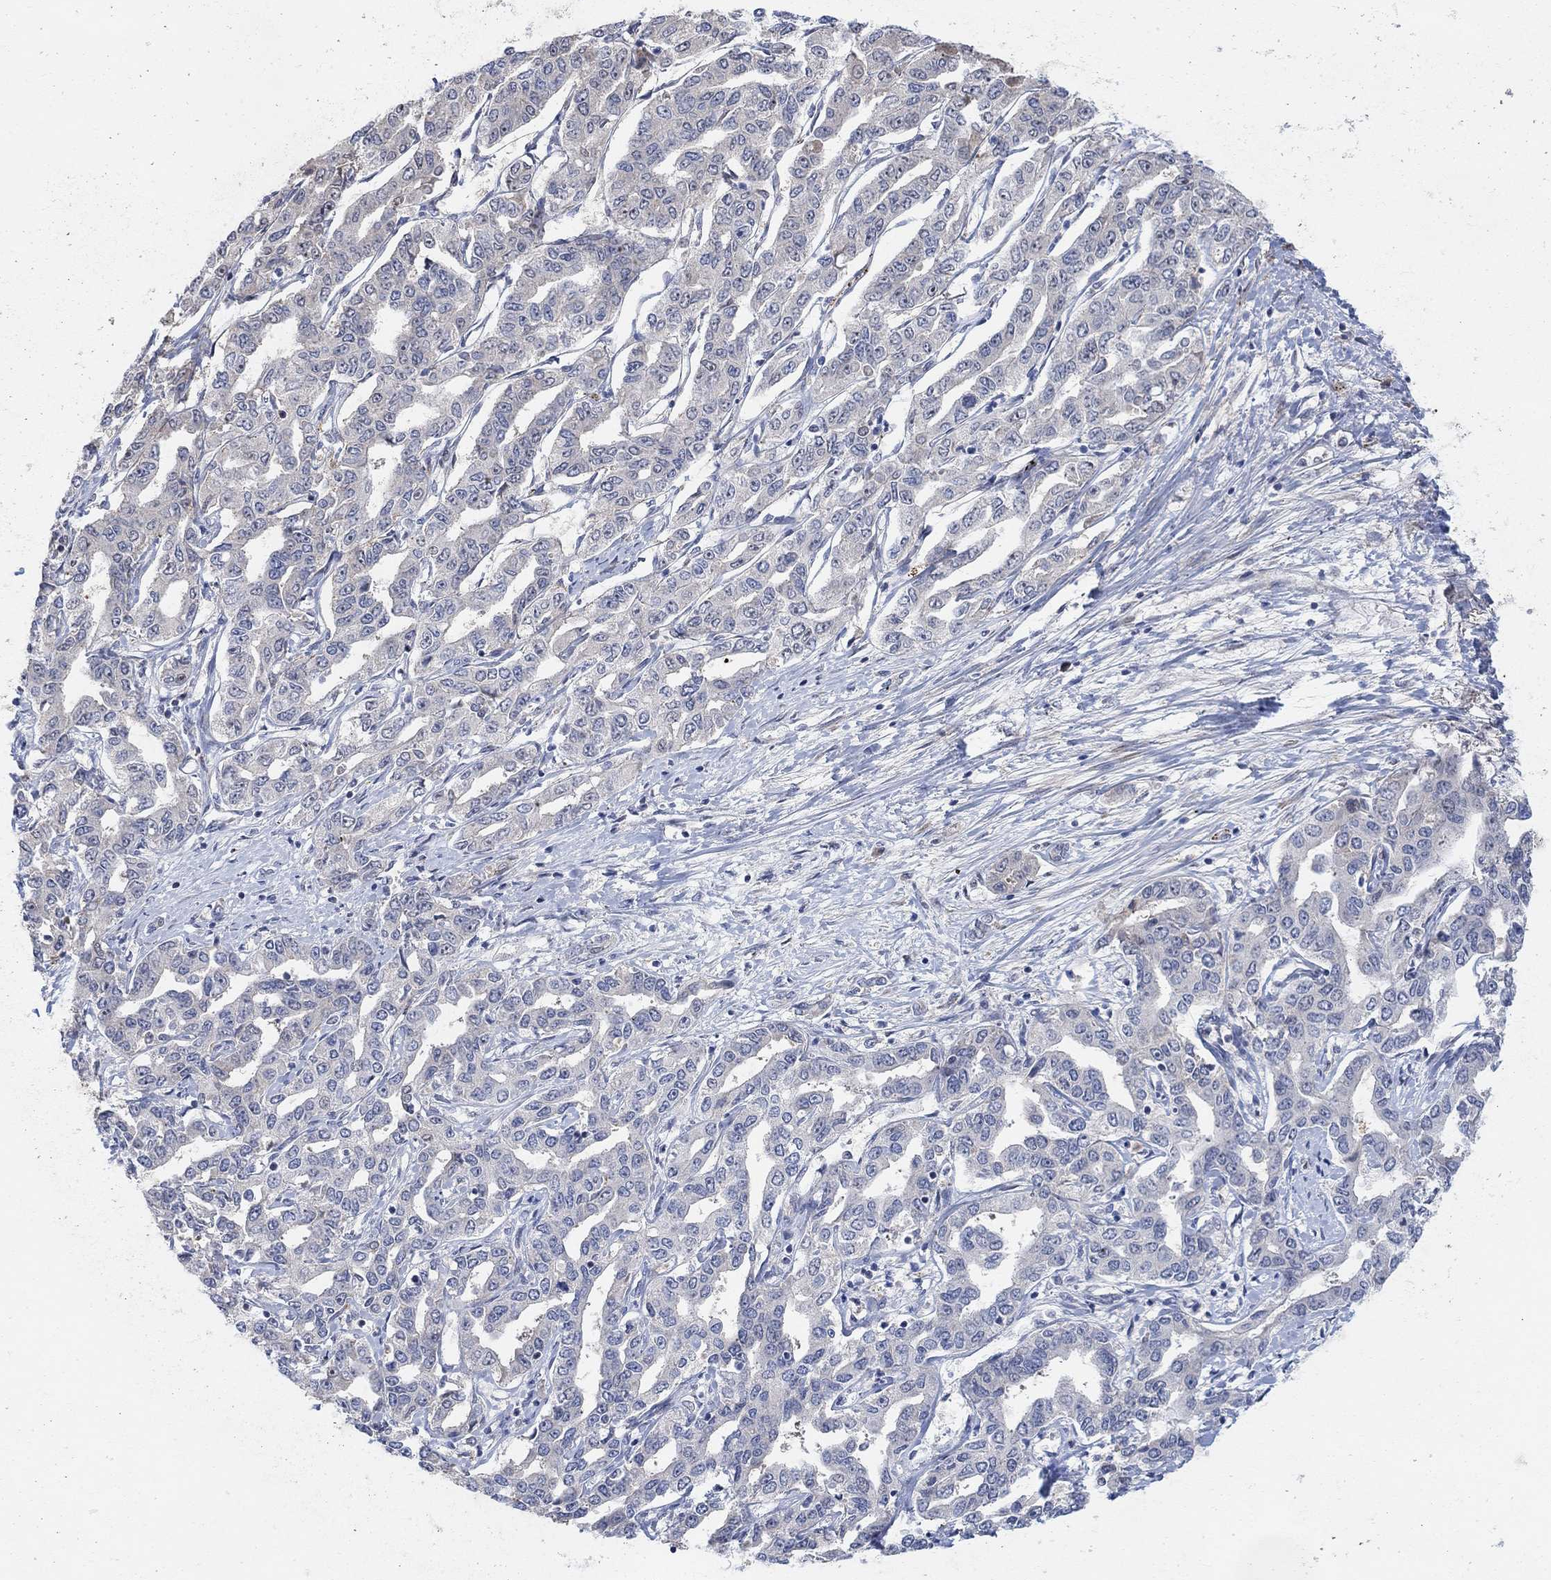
{"staining": {"intensity": "negative", "quantity": "none", "location": "none"}, "tissue": "liver cancer", "cell_type": "Tumor cells", "image_type": "cancer", "snomed": [{"axis": "morphology", "description": "Cholangiocarcinoma"}, {"axis": "topography", "description": "Liver"}], "caption": "Liver cancer stained for a protein using immunohistochemistry (IHC) exhibits no staining tumor cells.", "gene": "CNTF", "patient": {"sex": "male", "age": 59}}